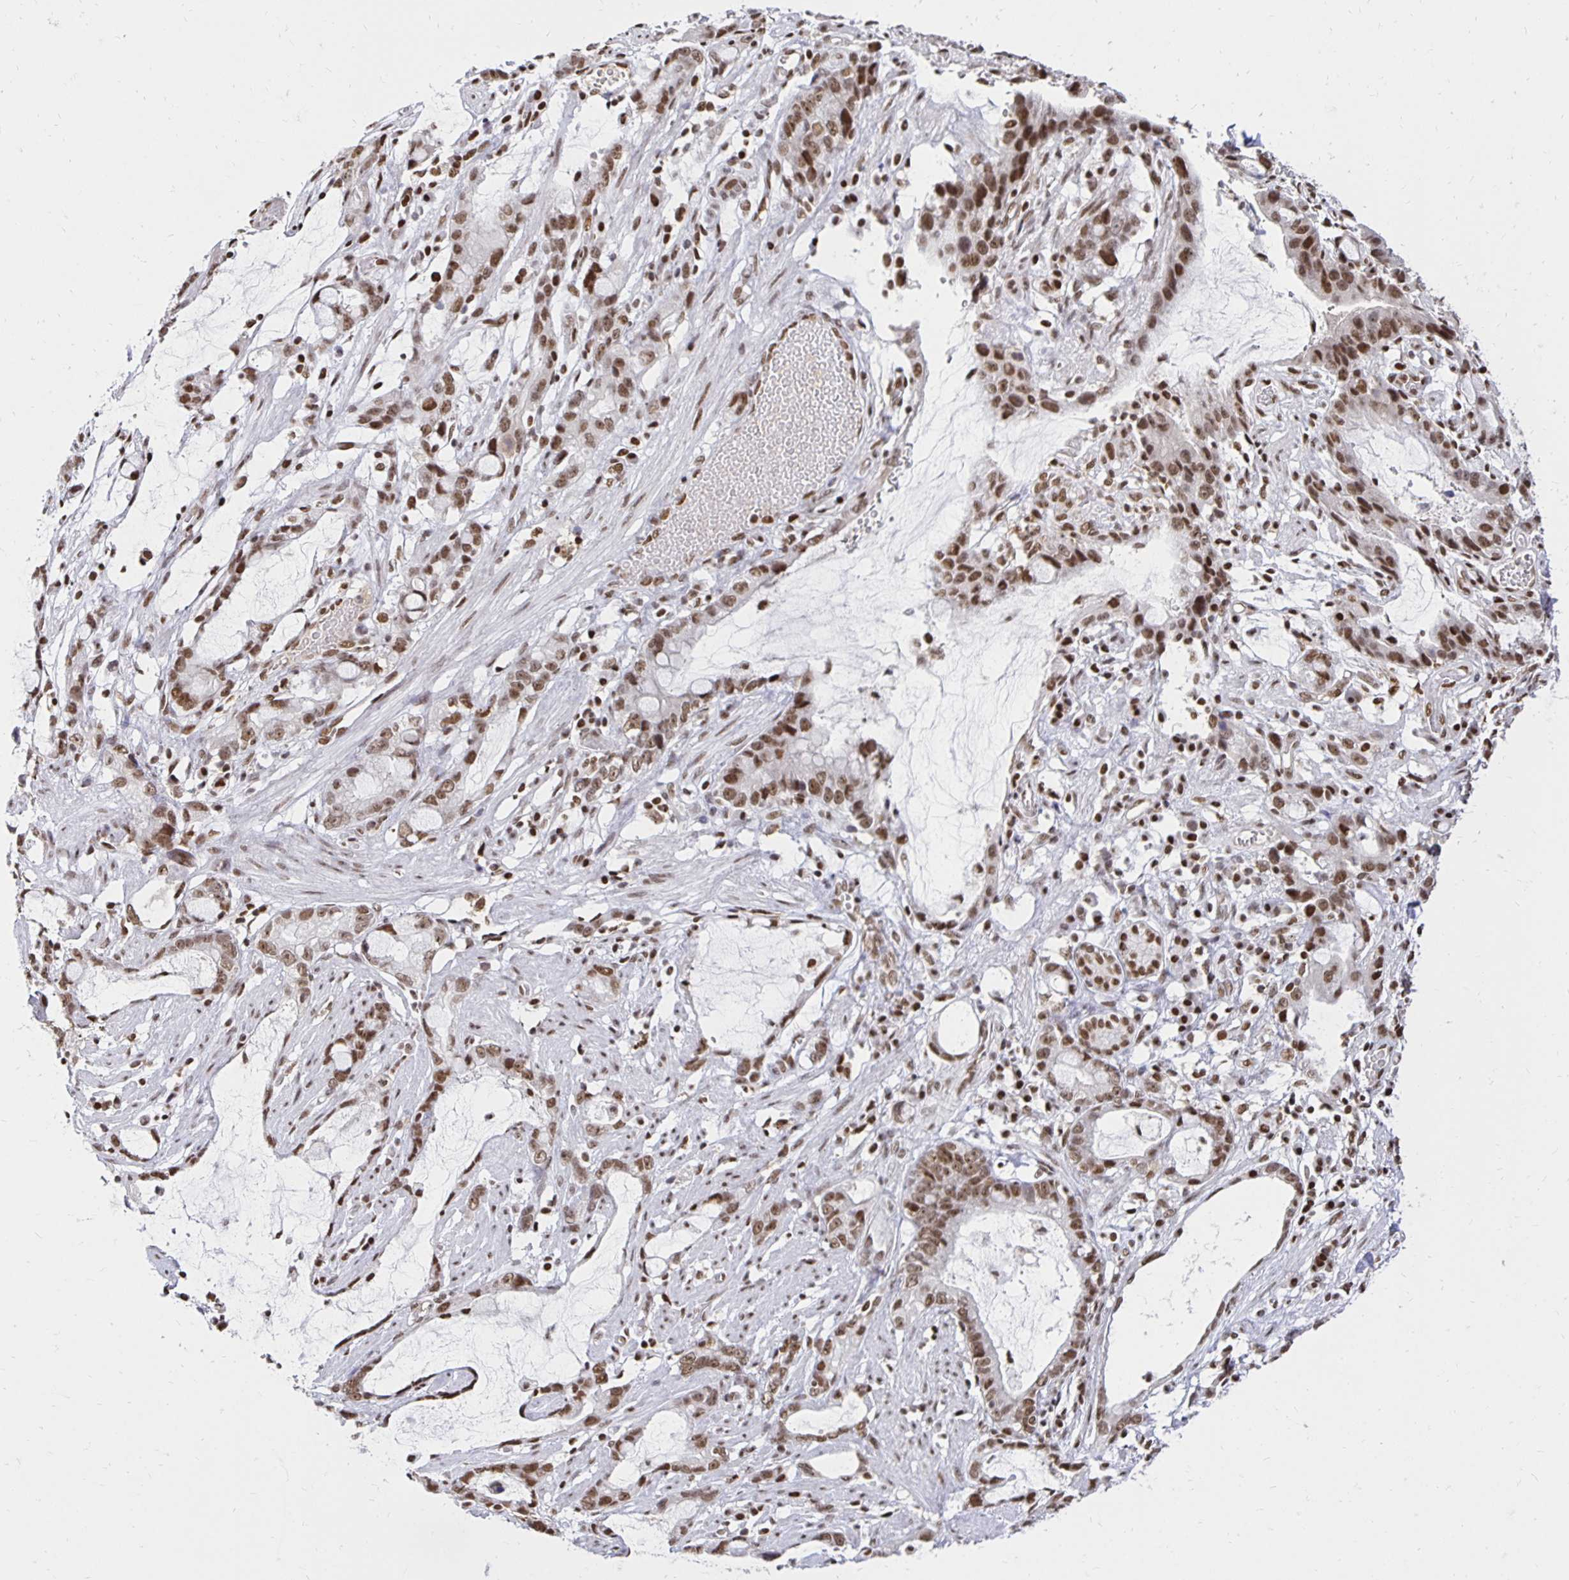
{"staining": {"intensity": "moderate", "quantity": ">75%", "location": "nuclear"}, "tissue": "stomach cancer", "cell_type": "Tumor cells", "image_type": "cancer", "snomed": [{"axis": "morphology", "description": "Adenocarcinoma, NOS"}, {"axis": "topography", "description": "Stomach"}], "caption": "A brown stain labels moderate nuclear staining of a protein in stomach adenocarcinoma tumor cells.", "gene": "ZNF579", "patient": {"sex": "male", "age": 55}}